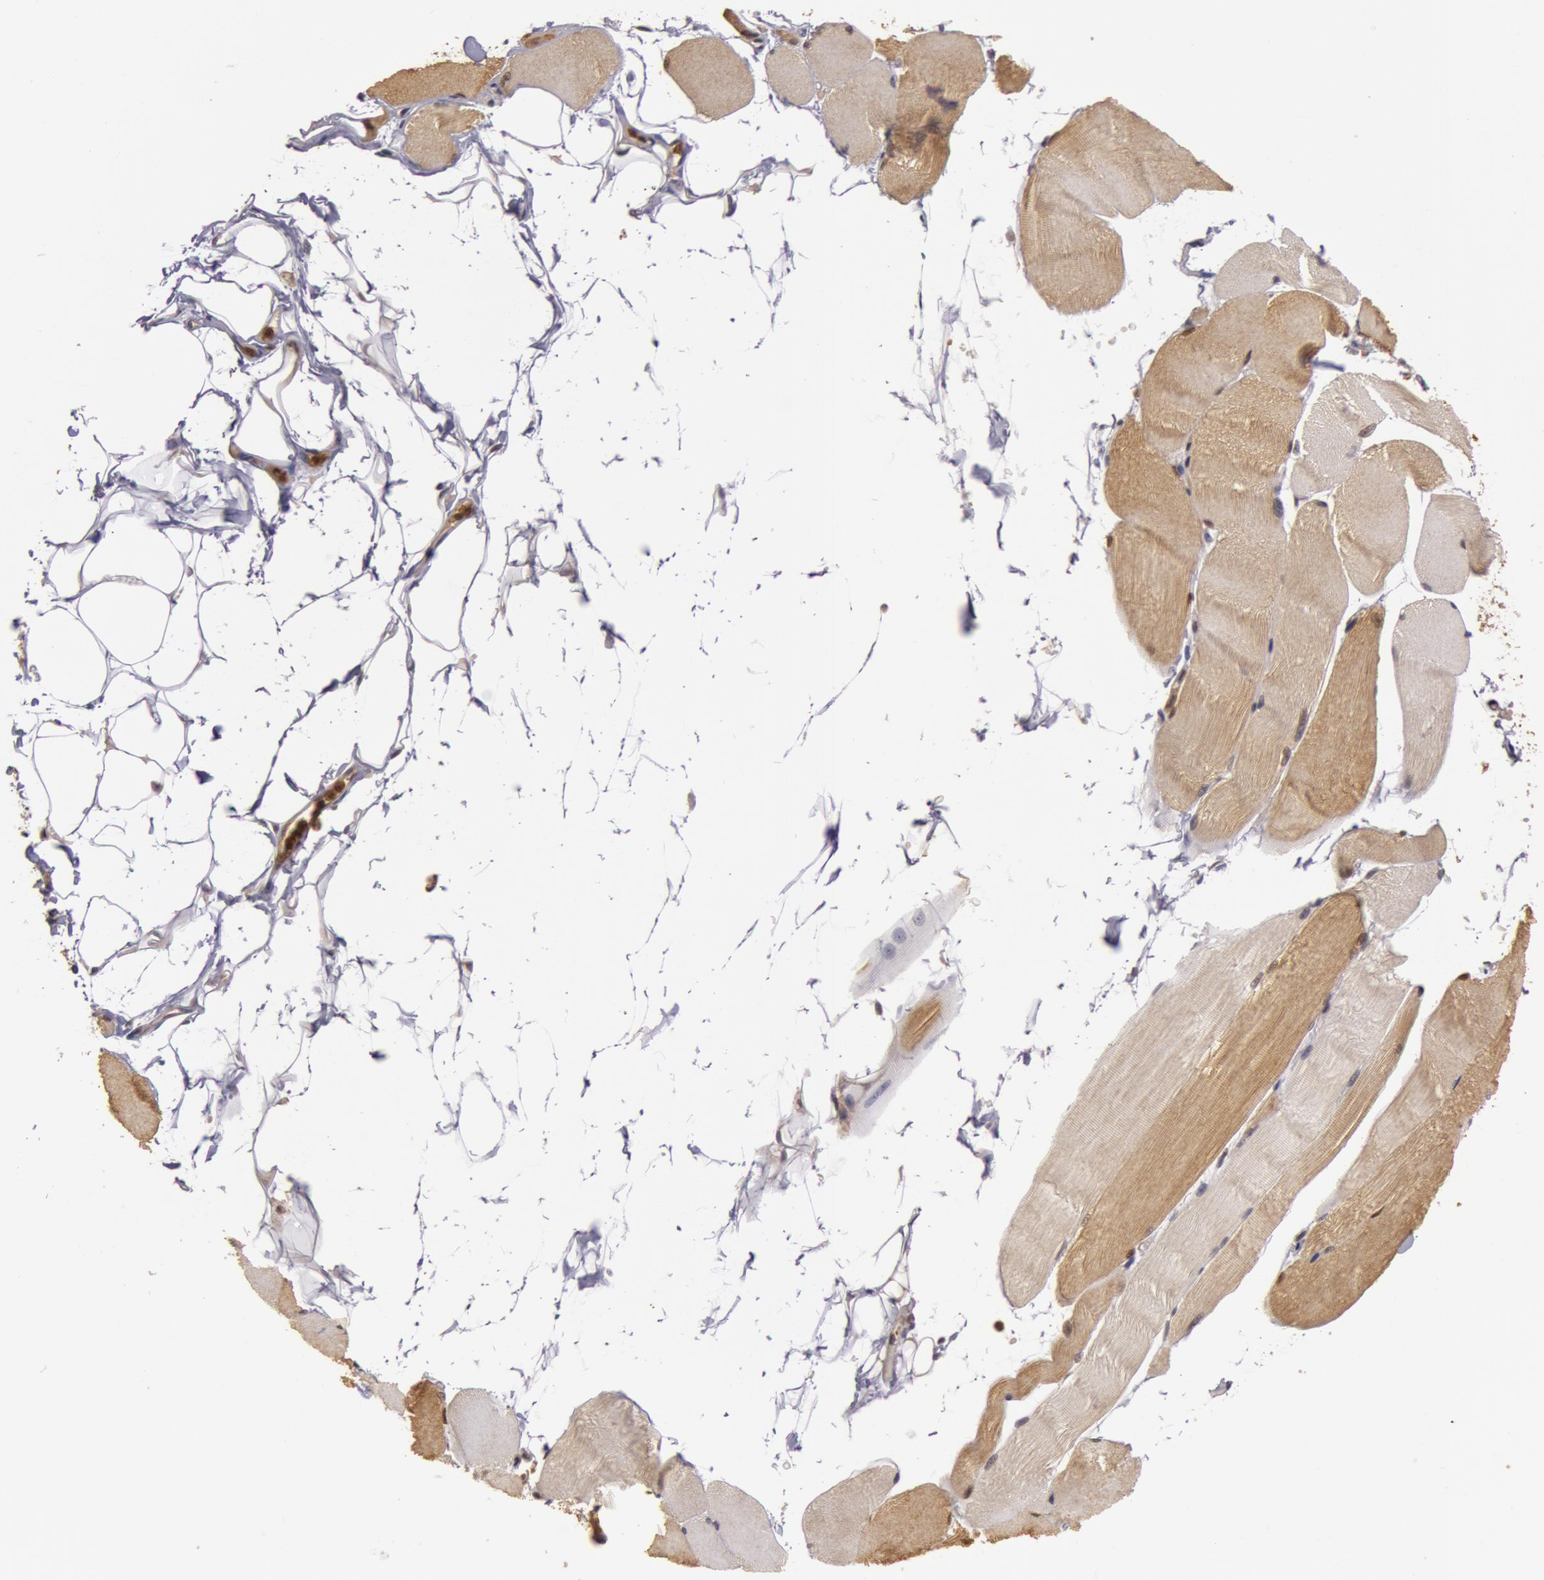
{"staining": {"intensity": "moderate", "quantity": "25%-75%", "location": "cytoplasmic/membranous"}, "tissue": "skeletal muscle", "cell_type": "Myocytes", "image_type": "normal", "snomed": [{"axis": "morphology", "description": "Normal tissue, NOS"}, {"axis": "topography", "description": "Skeletal muscle"}, {"axis": "topography", "description": "Parathyroid gland"}], "caption": "Immunohistochemical staining of normal human skeletal muscle shows moderate cytoplasmic/membranous protein expression in about 25%-75% of myocytes.", "gene": "ZNF350", "patient": {"sex": "female", "age": 37}}